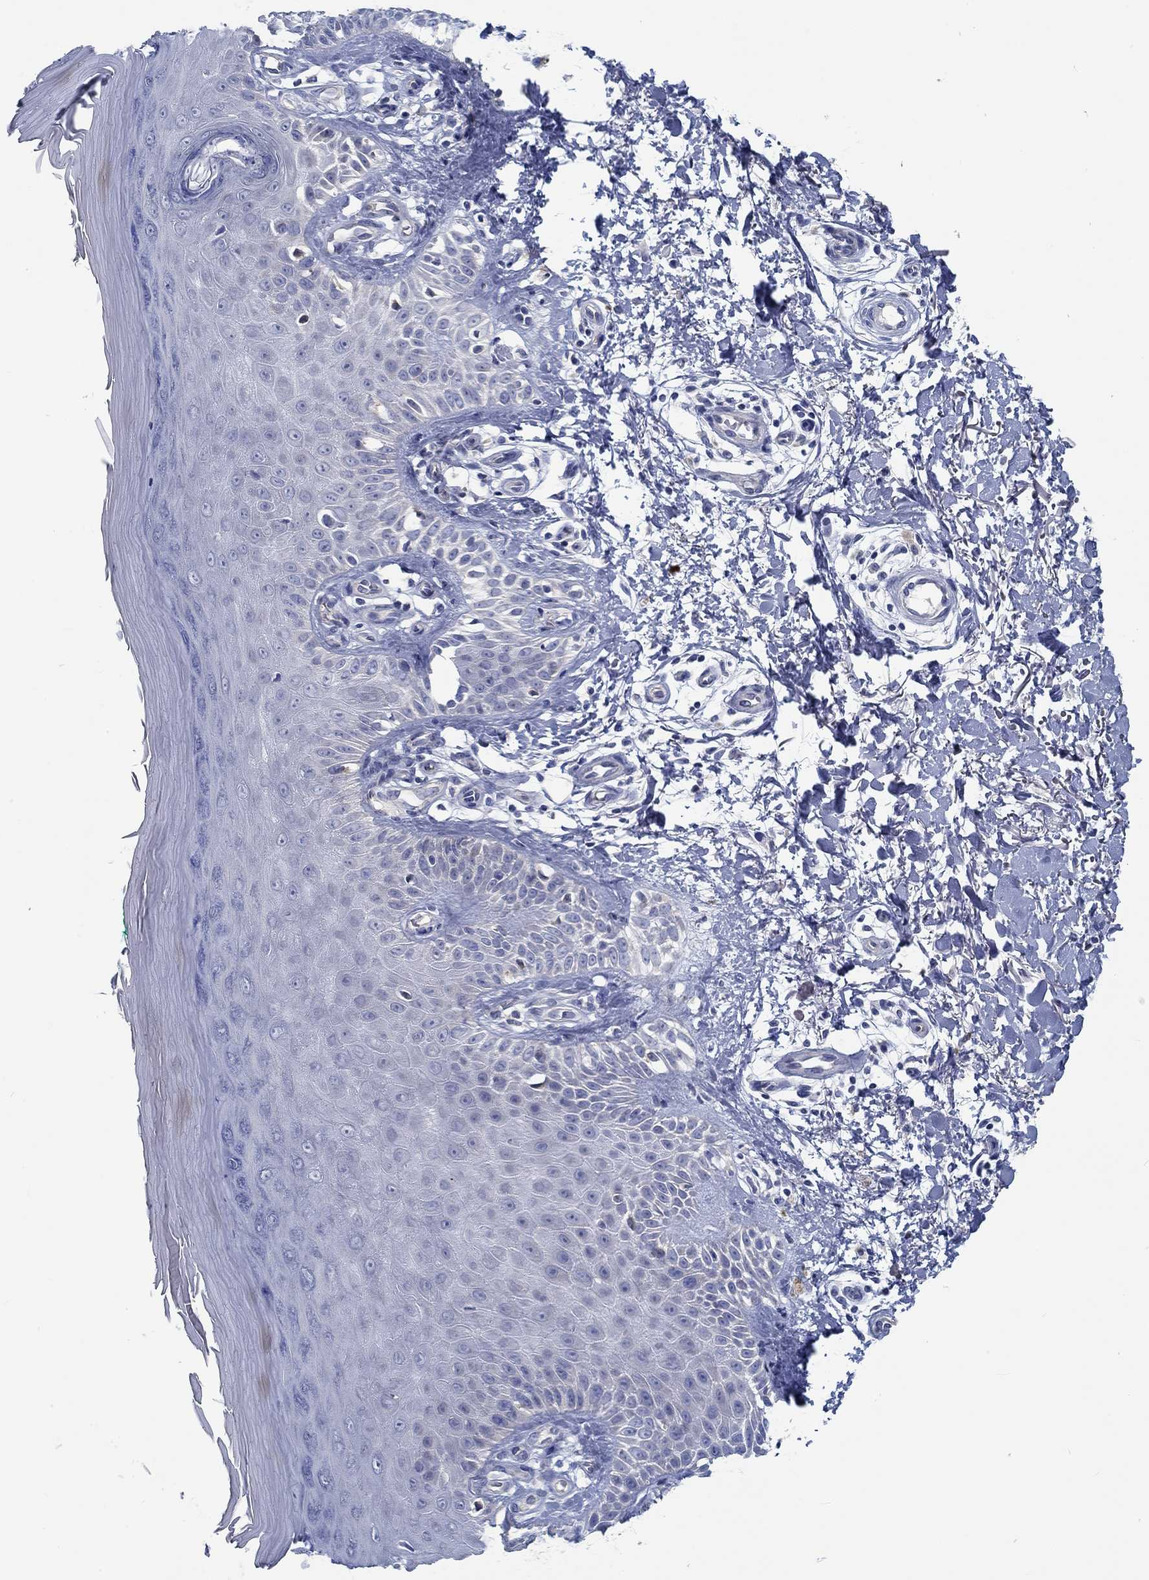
{"staining": {"intensity": "negative", "quantity": "none", "location": "none"}, "tissue": "skin", "cell_type": "Fibroblasts", "image_type": "normal", "snomed": [{"axis": "morphology", "description": "Normal tissue, NOS"}, {"axis": "morphology", "description": "Inflammation, NOS"}, {"axis": "morphology", "description": "Fibrosis, NOS"}, {"axis": "topography", "description": "Skin"}], "caption": "The histopathology image reveals no significant staining in fibroblasts of skin. Nuclei are stained in blue.", "gene": "MYBPC1", "patient": {"sex": "male", "age": 71}}